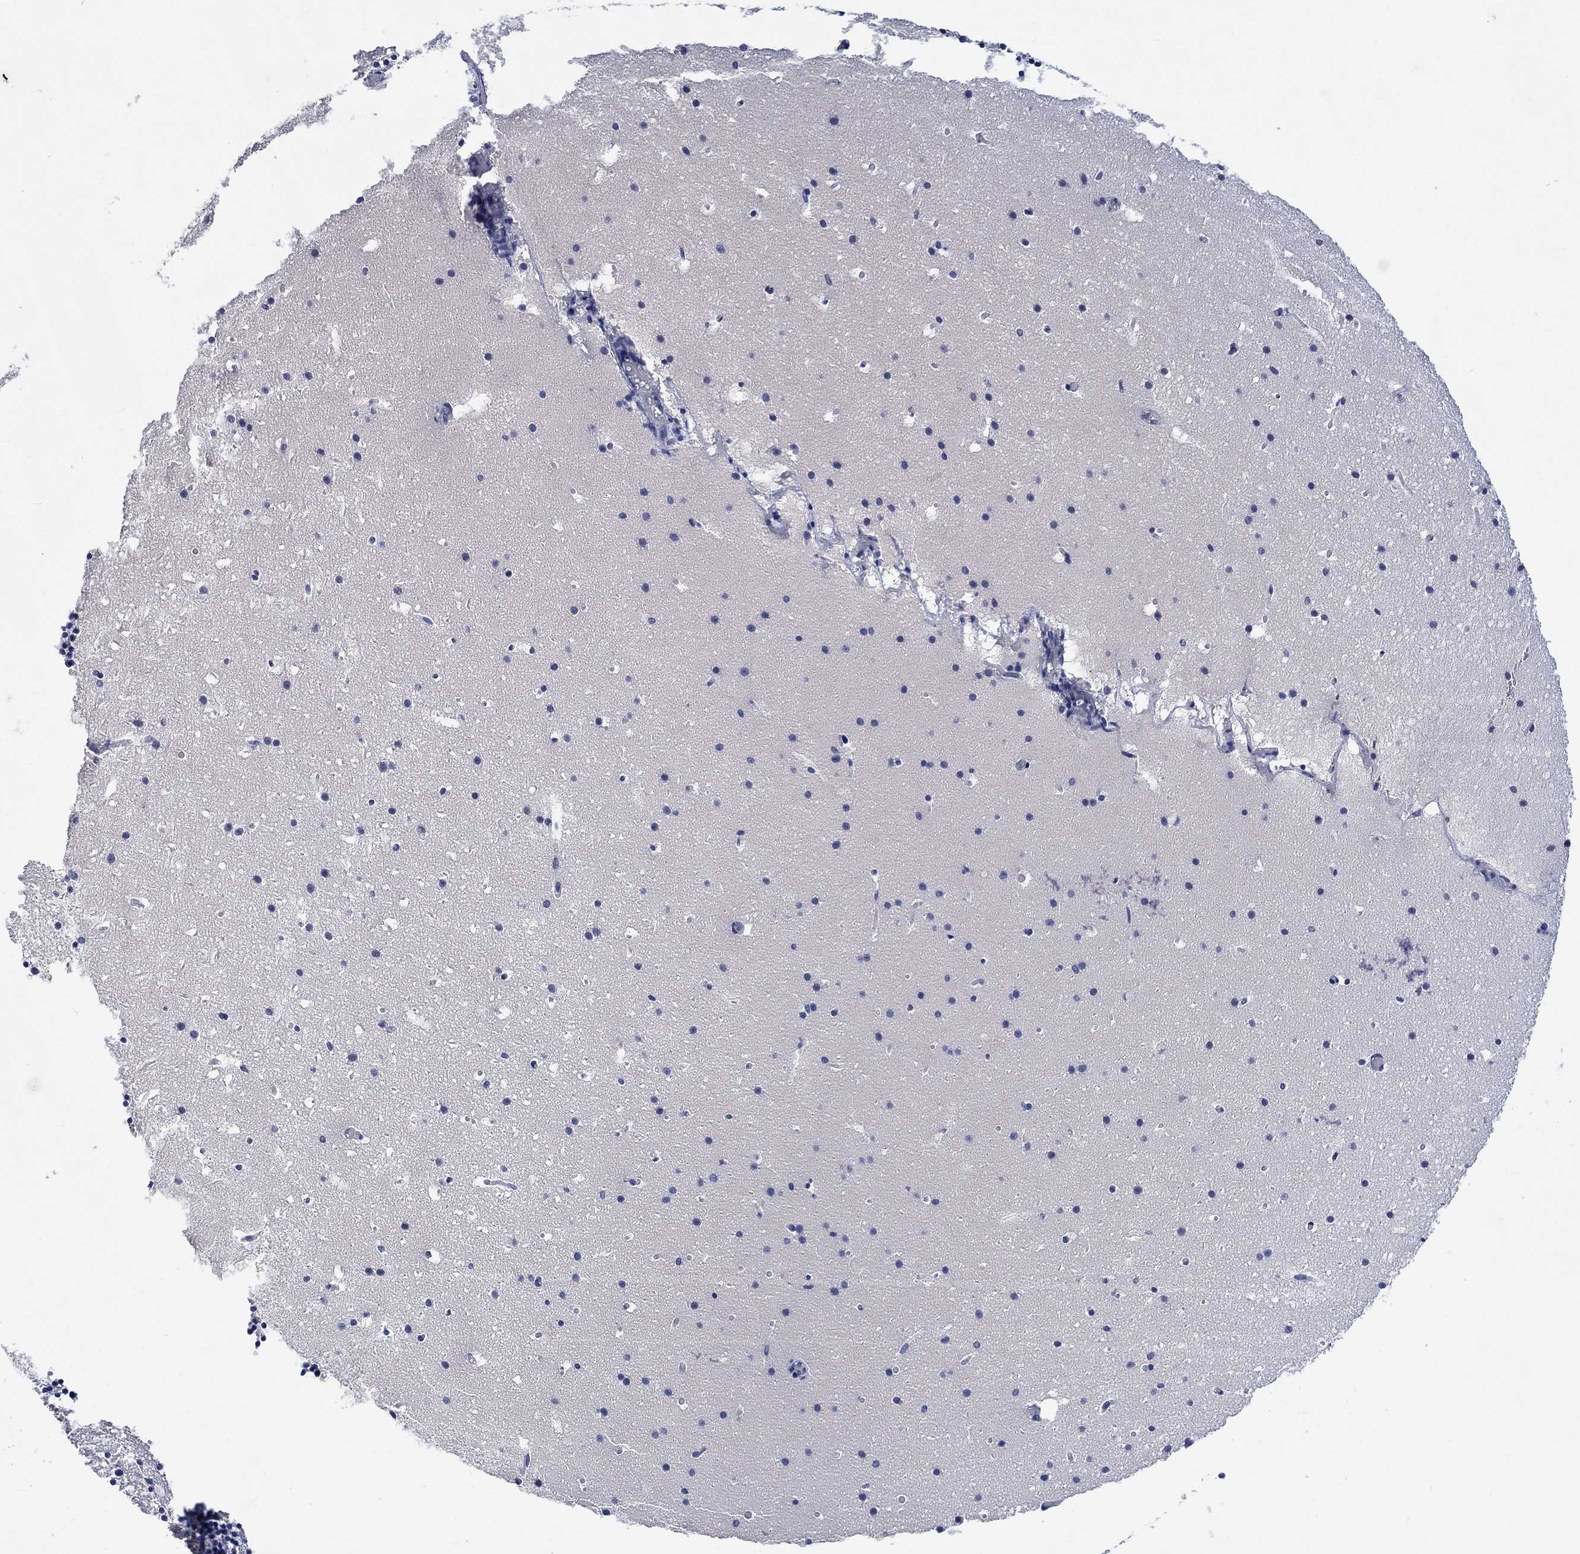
{"staining": {"intensity": "negative", "quantity": "none", "location": "none"}, "tissue": "cerebellum", "cell_type": "Cells in granular layer", "image_type": "normal", "snomed": [{"axis": "morphology", "description": "Normal tissue, NOS"}, {"axis": "topography", "description": "Cerebellum"}], "caption": "Cells in granular layer are negative for brown protein staining in benign cerebellum. The staining is performed using DAB brown chromogen with nuclei counter-stained in using hematoxylin.", "gene": "MSTN", "patient": {"sex": "male", "age": 37}}